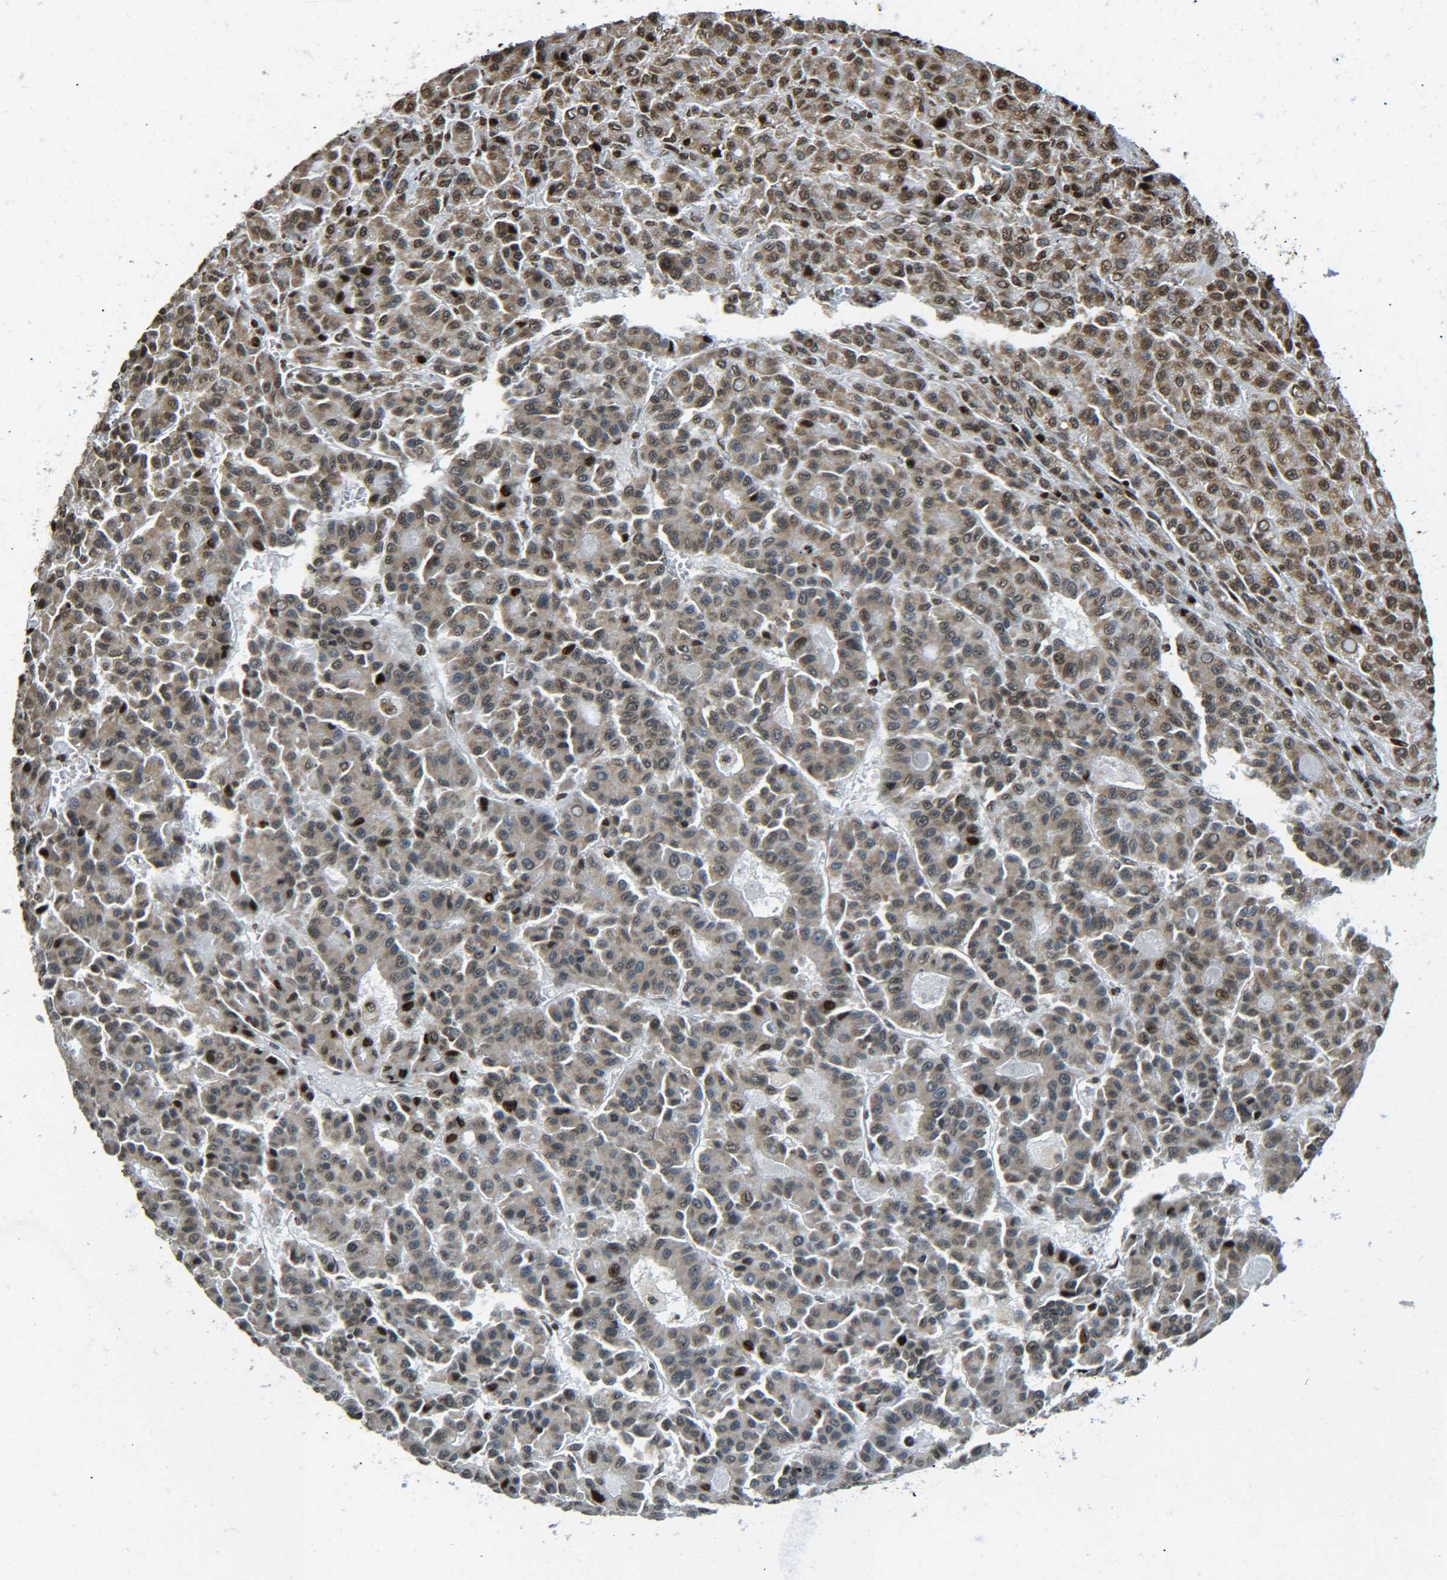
{"staining": {"intensity": "strong", "quantity": "25%-75%", "location": "cytoplasmic/membranous,nuclear"}, "tissue": "liver cancer", "cell_type": "Tumor cells", "image_type": "cancer", "snomed": [{"axis": "morphology", "description": "Carcinoma, Hepatocellular, NOS"}, {"axis": "topography", "description": "Liver"}], "caption": "Liver cancer was stained to show a protein in brown. There is high levels of strong cytoplasmic/membranous and nuclear positivity in about 25%-75% of tumor cells. (Stains: DAB in brown, nuclei in blue, Microscopy: brightfield microscopy at high magnification).", "gene": "NEUROG2", "patient": {"sex": "male", "age": 70}}